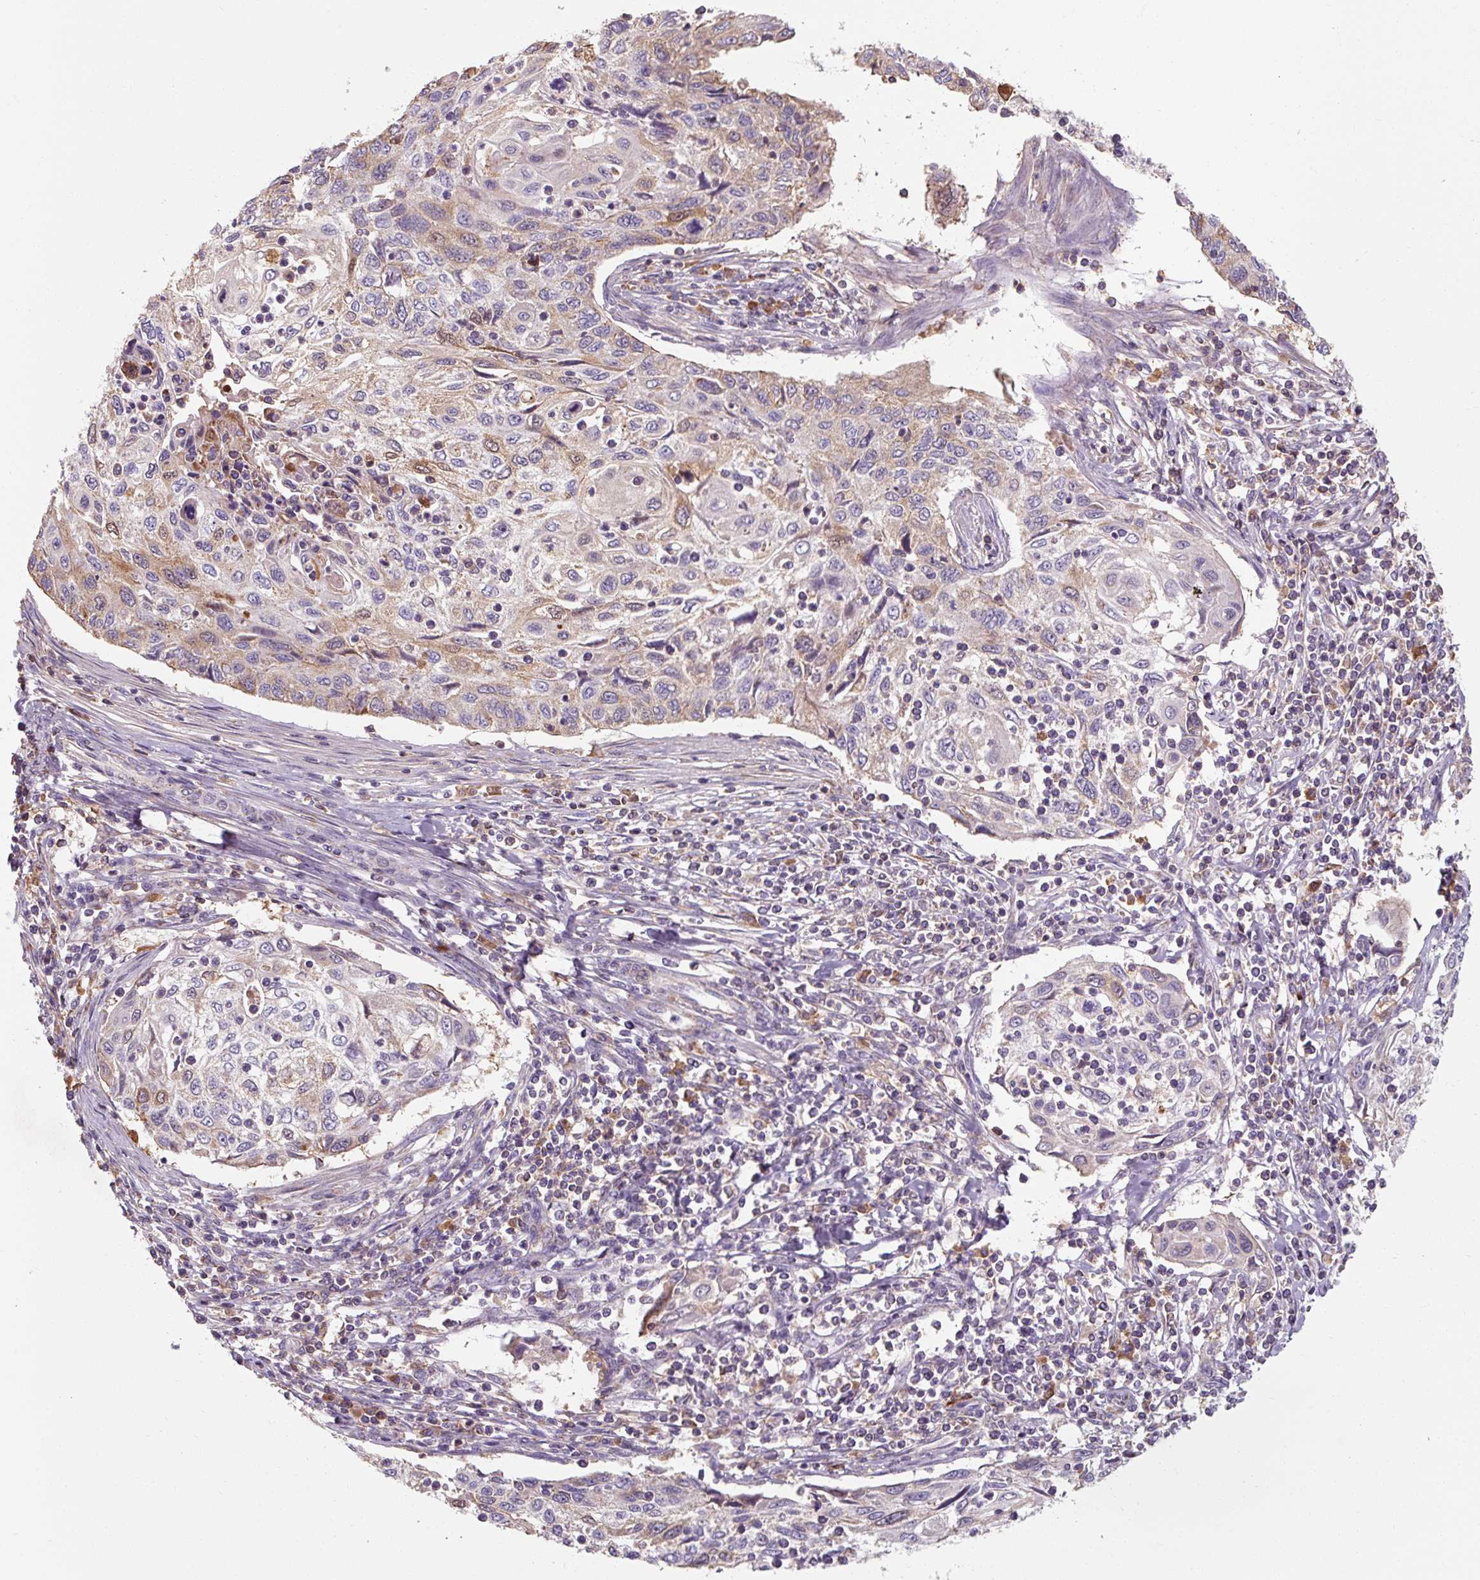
{"staining": {"intensity": "weak", "quantity": "<25%", "location": "cytoplasmic/membranous"}, "tissue": "cervical cancer", "cell_type": "Tumor cells", "image_type": "cancer", "snomed": [{"axis": "morphology", "description": "Squamous cell carcinoma, NOS"}, {"axis": "topography", "description": "Cervix"}], "caption": "A histopathology image of human cervical cancer is negative for staining in tumor cells.", "gene": "TSEN54", "patient": {"sex": "female", "age": 70}}